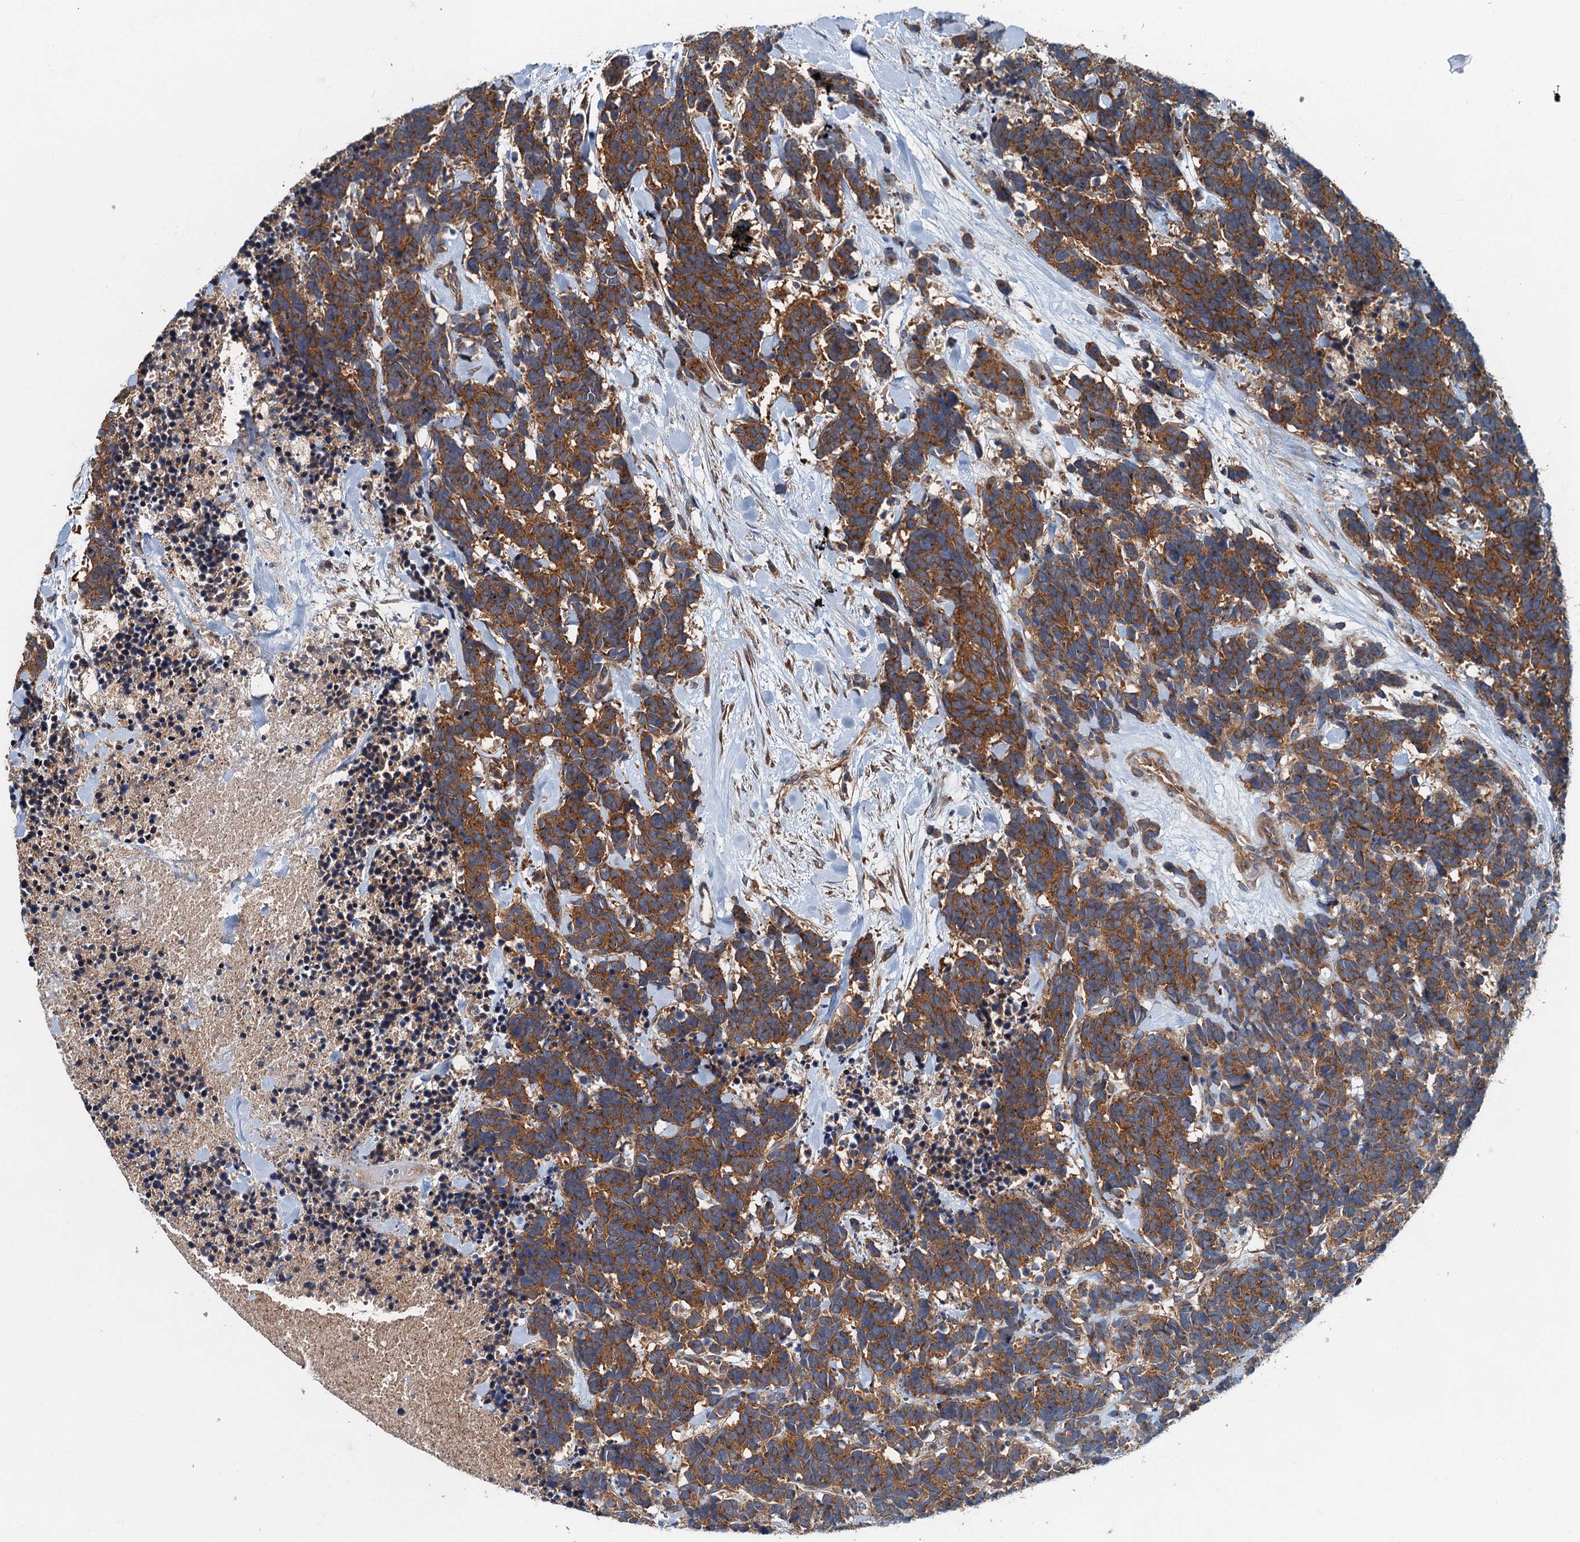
{"staining": {"intensity": "strong", "quantity": ">75%", "location": "cytoplasmic/membranous"}, "tissue": "carcinoid", "cell_type": "Tumor cells", "image_type": "cancer", "snomed": [{"axis": "morphology", "description": "Carcinoma, NOS"}, {"axis": "morphology", "description": "Carcinoid, malignant, NOS"}, {"axis": "topography", "description": "Prostate"}], "caption": "Strong cytoplasmic/membranous protein expression is present in about >75% of tumor cells in carcinoma.", "gene": "COG3", "patient": {"sex": "male", "age": 57}}